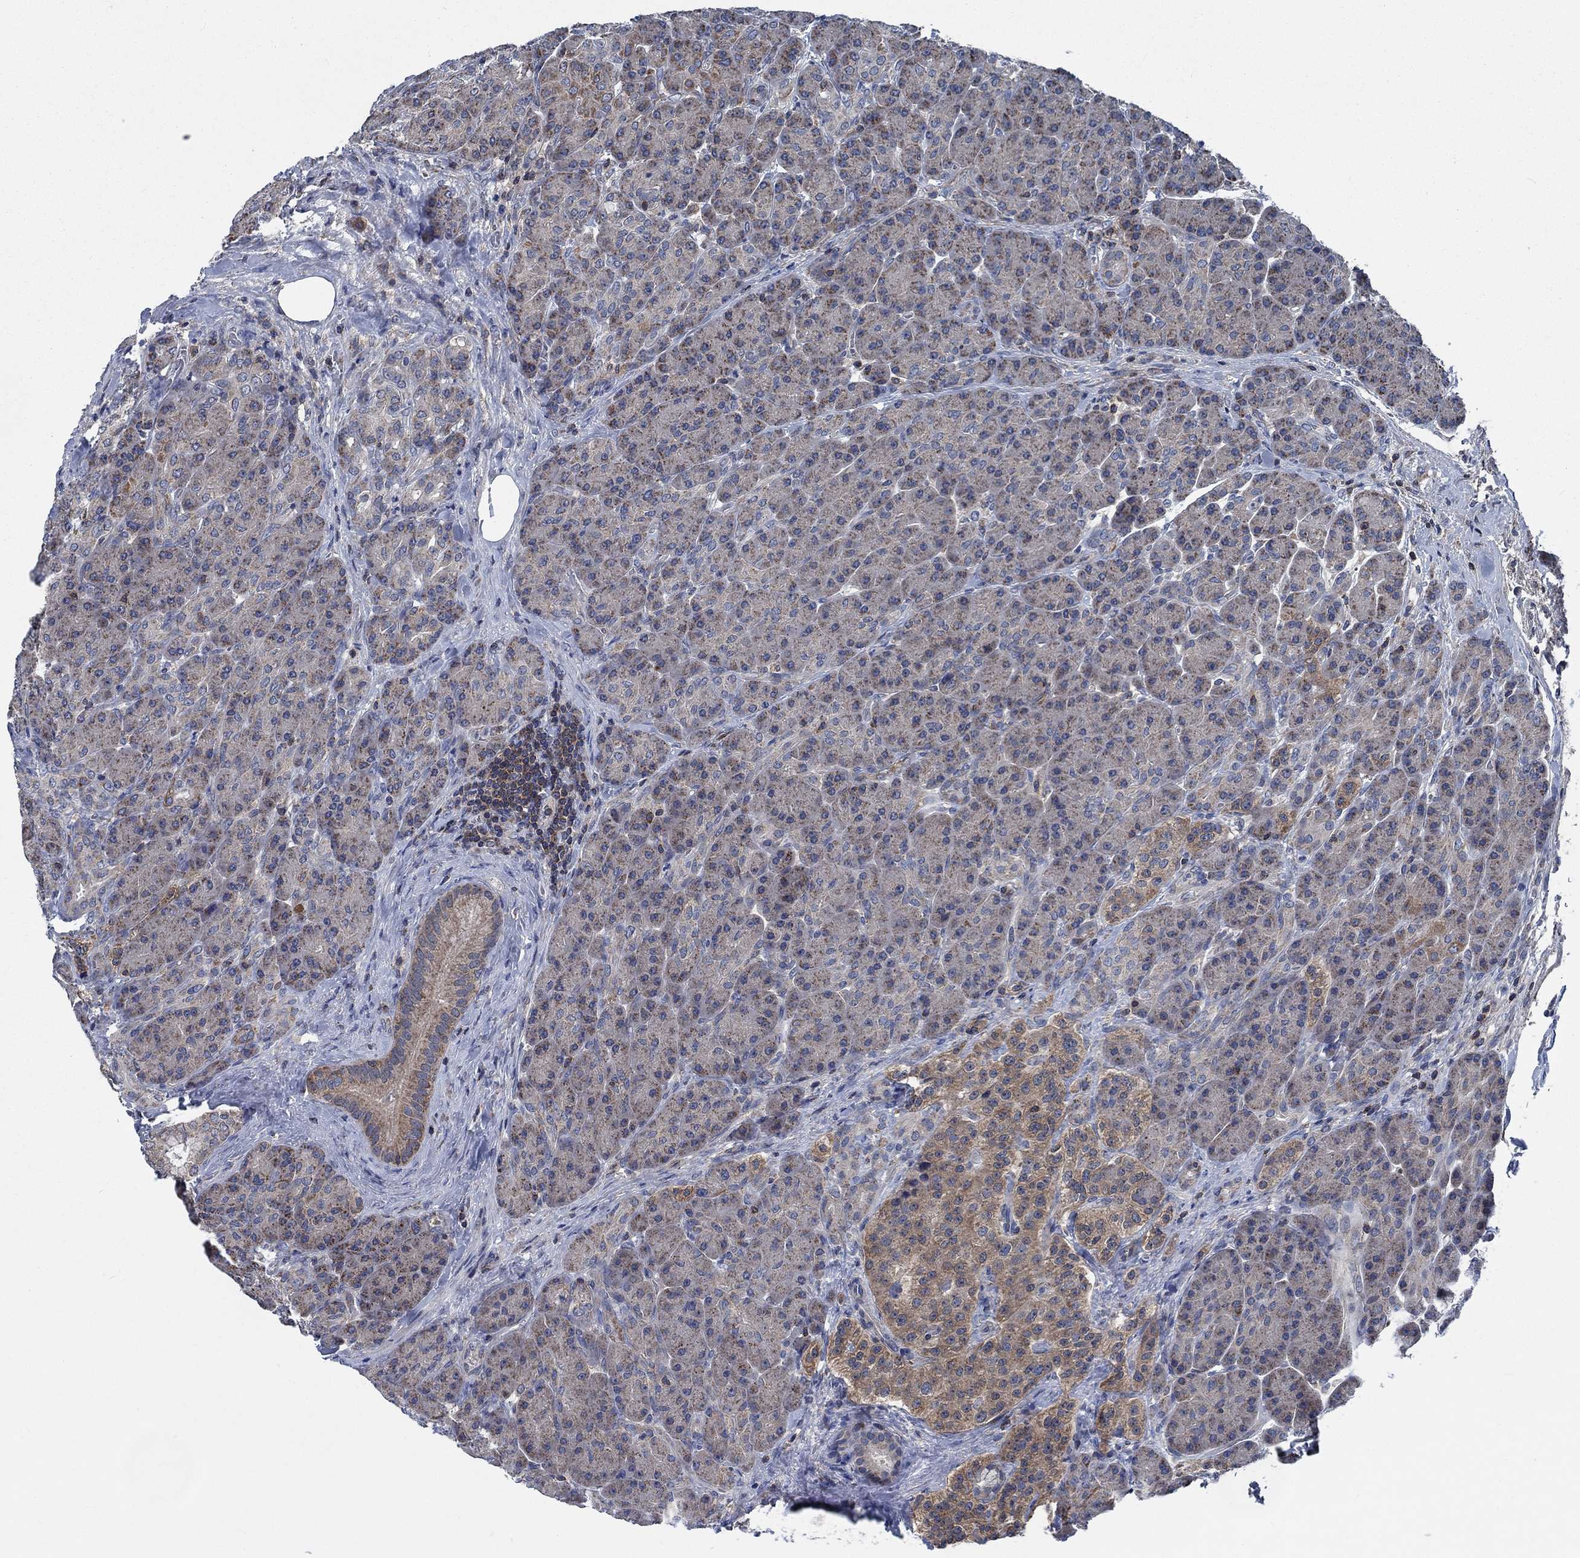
{"staining": {"intensity": "weak", "quantity": ">75%", "location": "cytoplasmic/membranous"}, "tissue": "pancreas", "cell_type": "Exocrine glandular cells", "image_type": "normal", "snomed": [{"axis": "morphology", "description": "Normal tissue, NOS"}, {"axis": "topography", "description": "Pancreas"}], "caption": "Benign pancreas demonstrates weak cytoplasmic/membranous expression in about >75% of exocrine glandular cells, visualized by immunohistochemistry.", "gene": "STXBP6", "patient": {"sex": "male", "age": 70}}